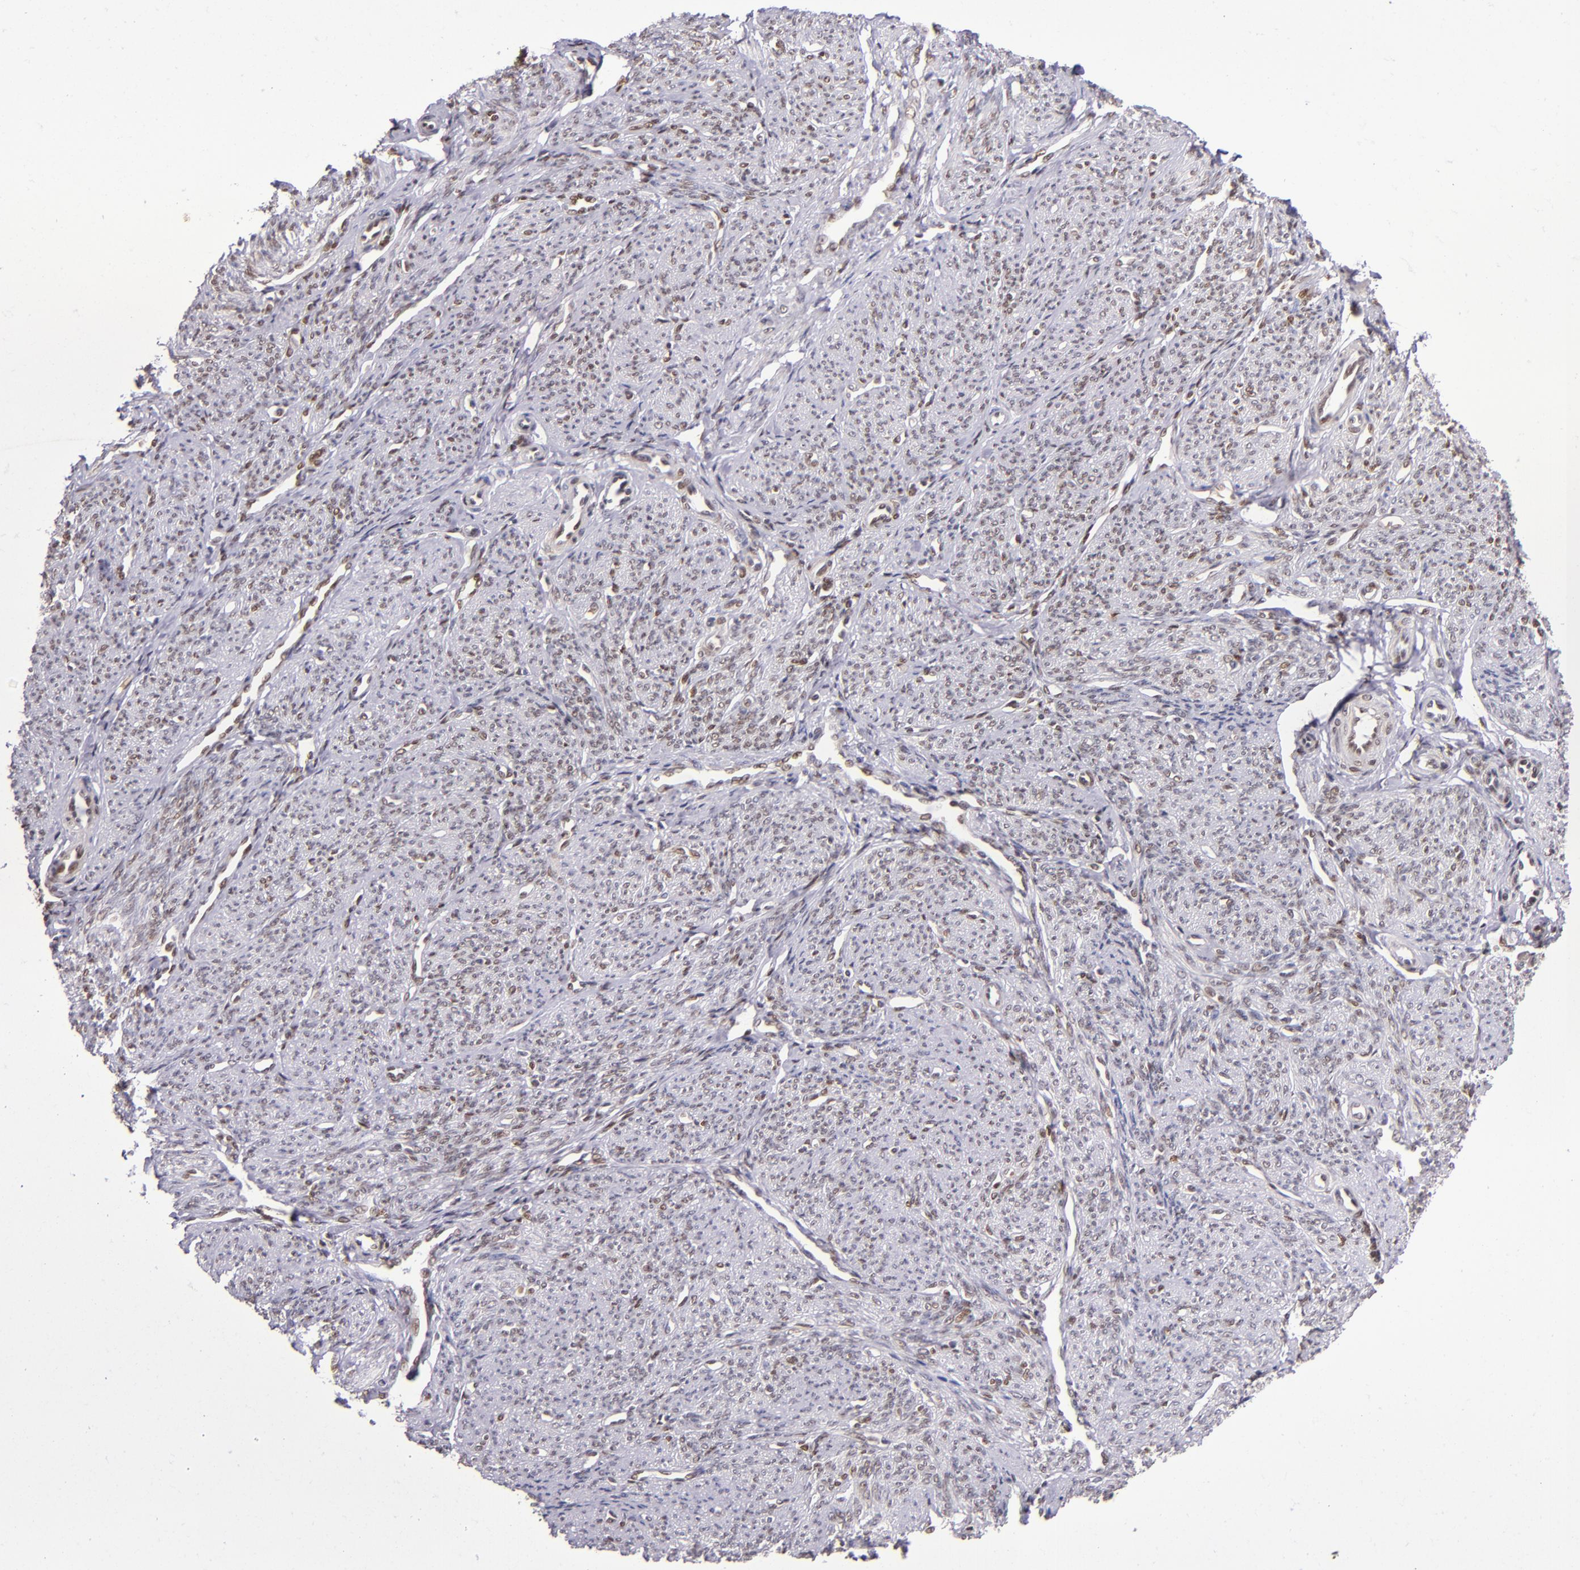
{"staining": {"intensity": "negative", "quantity": "none", "location": "none"}, "tissue": "smooth muscle", "cell_type": "Smooth muscle cells", "image_type": "normal", "snomed": [{"axis": "morphology", "description": "Normal tissue, NOS"}, {"axis": "topography", "description": "Cervix"}, {"axis": "topography", "description": "Endometrium"}], "caption": "This micrograph is of unremarkable smooth muscle stained with immunohistochemistry to label a protein in brown with the nuclei are counter-stained blue. There is no staining in smooth muscle cells.", "gene": "MGMT", "patient": {"sex": "female", "age": 65}}